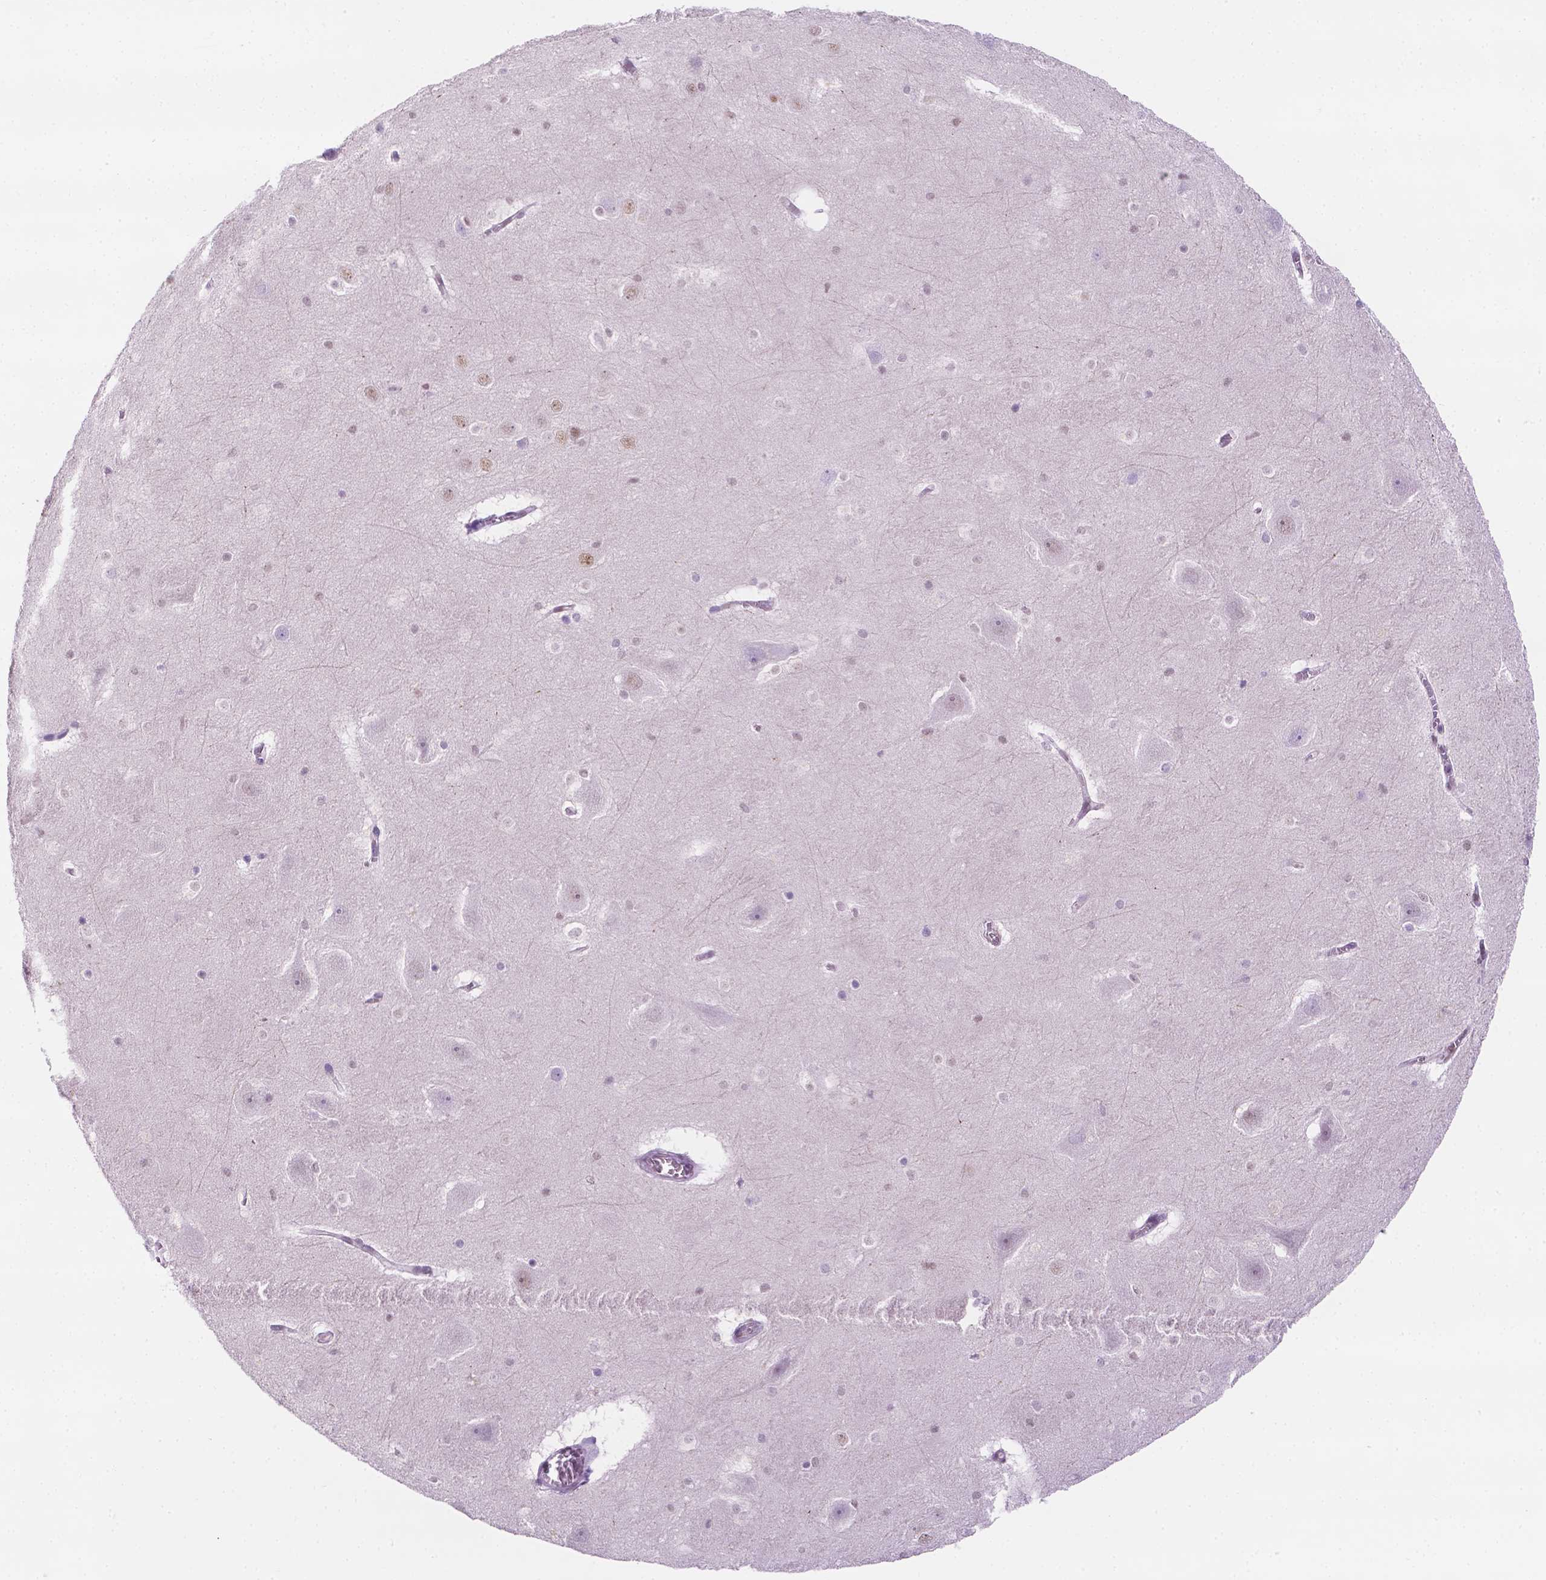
{"staining": {"intensity": "negative", "quantity": "none", "location": "none"}, "tissue": "hippocampus", "cell_type": "Glial cells", "image_type": "normal", "snomed": [{"axis": "morphology", "description": "Normal tissue, NOS"}, {"axis": "topography", "description": "Hippocampus"}], "caption": "IHC image of normal human hippocampus stained for a protein (brown), which displays no expression in glial cells.", "gene": "ERF", "patient": {"sex": "male", "age": 45}}